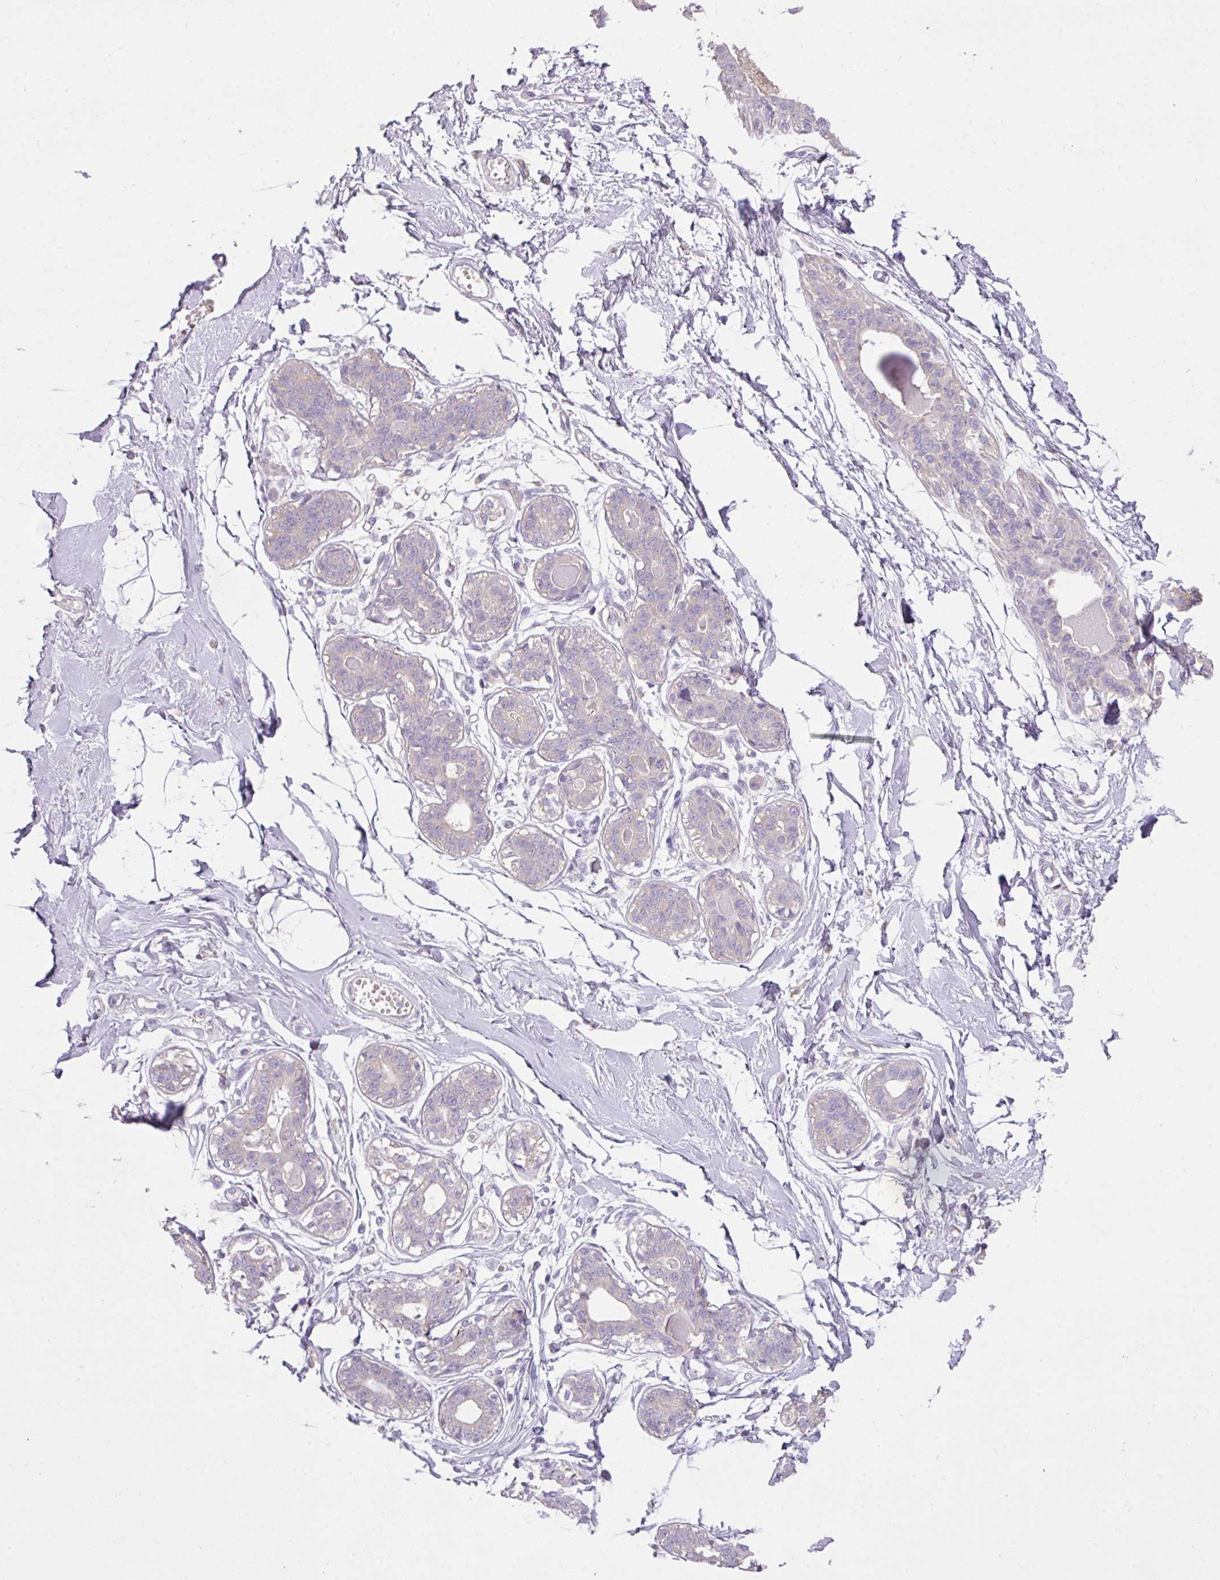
{"staining": {"intensity": "negative", "quantity": "none", "location": "none"}, "tissue": "breast", "cell_type": "Adipocytes", "image_type": "normal", "snomed": [{"axis": "morphology", "description": "Normal tissue, NOS"}, {"axis": "topography", "description": "Breast"}], "caption": "There is no significant positivity in adipocytes of breast. (IHC, brightfield microscopy, high magnification).", "gene": "OR6C6", "patient": {"sex": "female", "age": 45}}